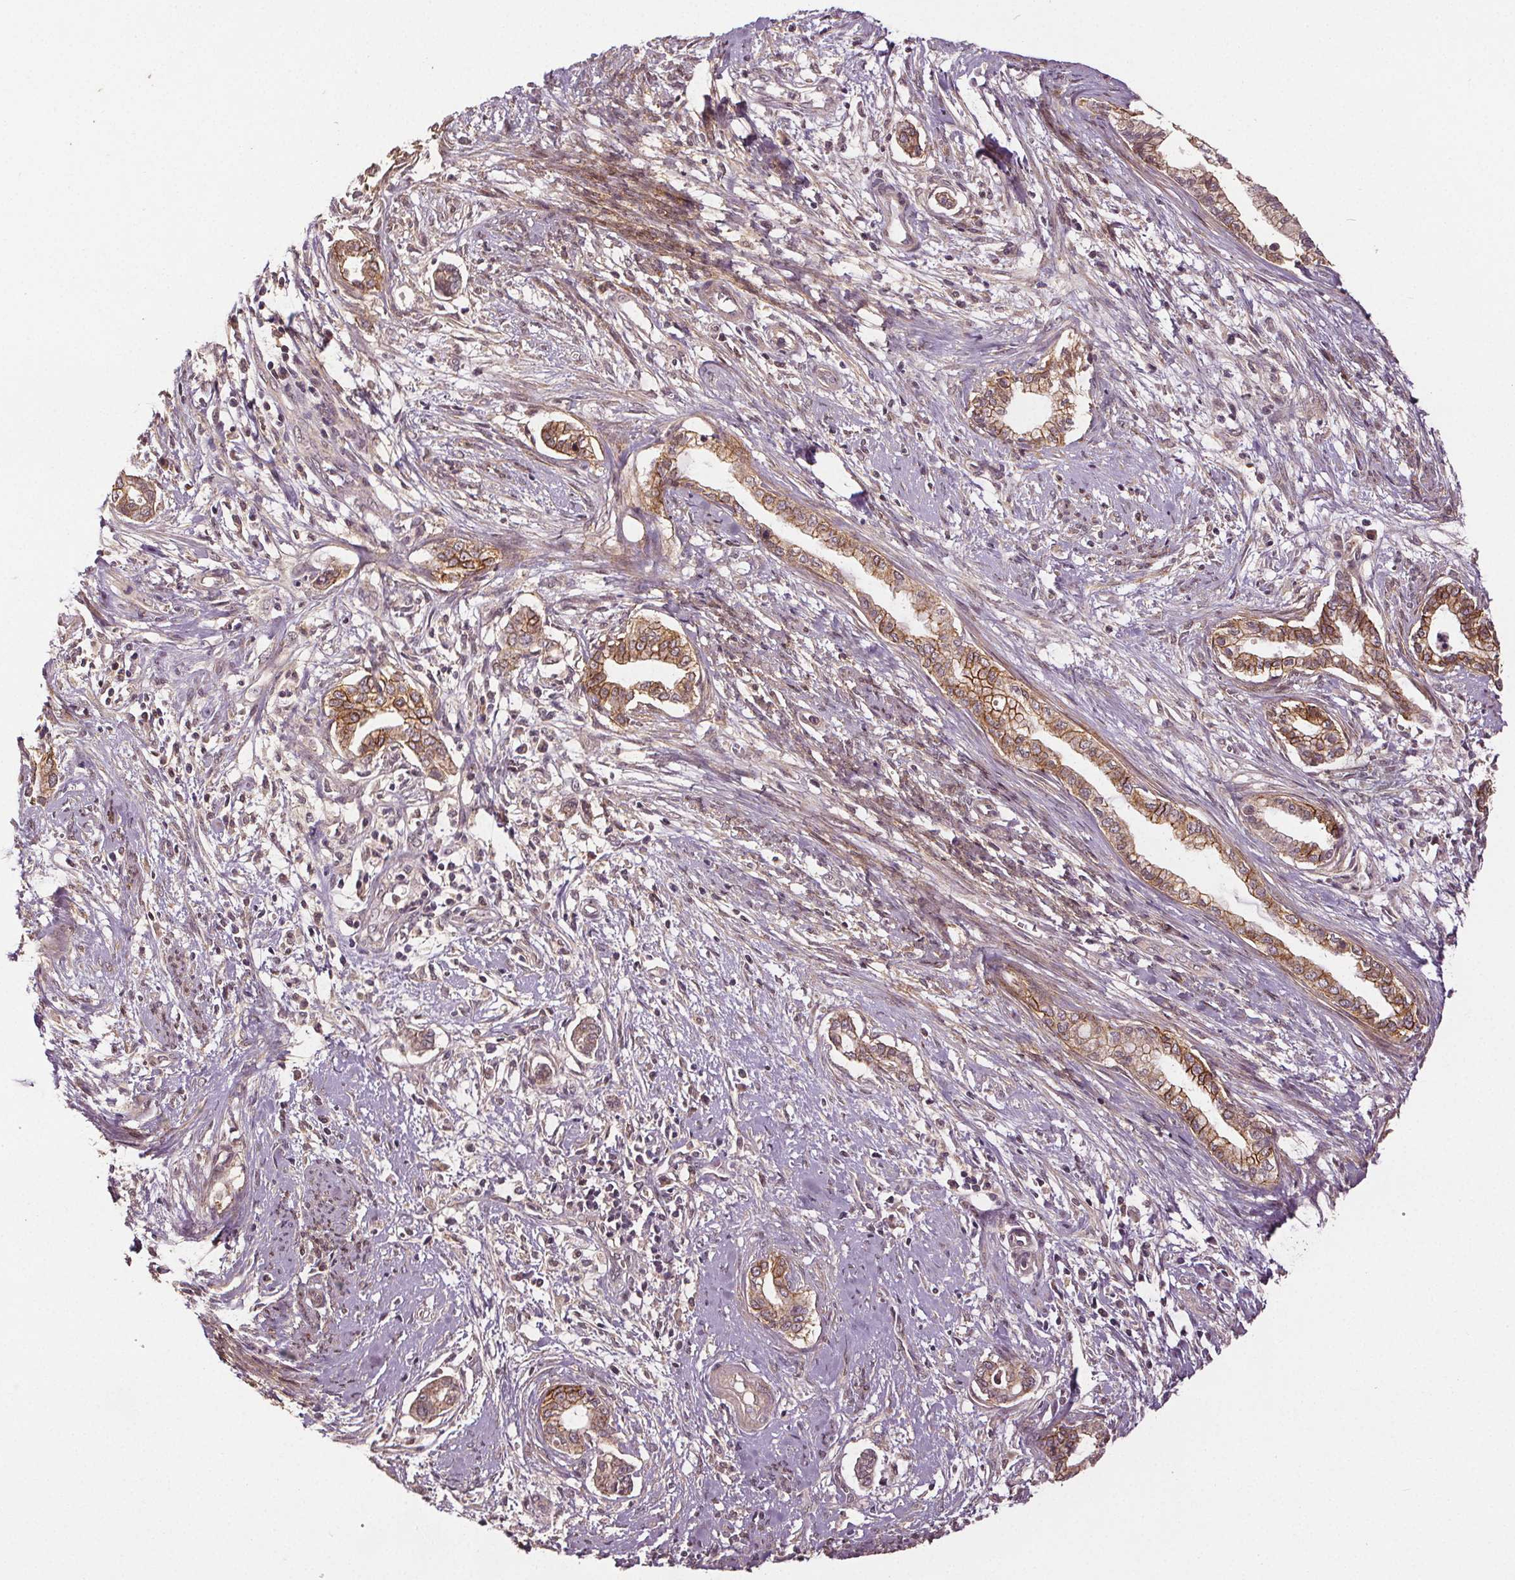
{"staining": {"intensity": "moderate", "quantity": ">75%", "location": "cytoplasmic/membranous"}, "tissue": "cervical cancer", "cell_type": "Tumor cells", "image_type": "cancer", "snomed": [{"axis": "morphology", "description": "Adenocarcinoma, NOS"}, {"axis": "topography", "description": "Cervix"}], "caption": "Cervical cancer stained with a brown dye exhibits moderate cytoplasmic/membranous positive expression in approximately >75% of tumor cells.", "gene": "EPHB3", "patient": {"sex": "female", "age": 62}}